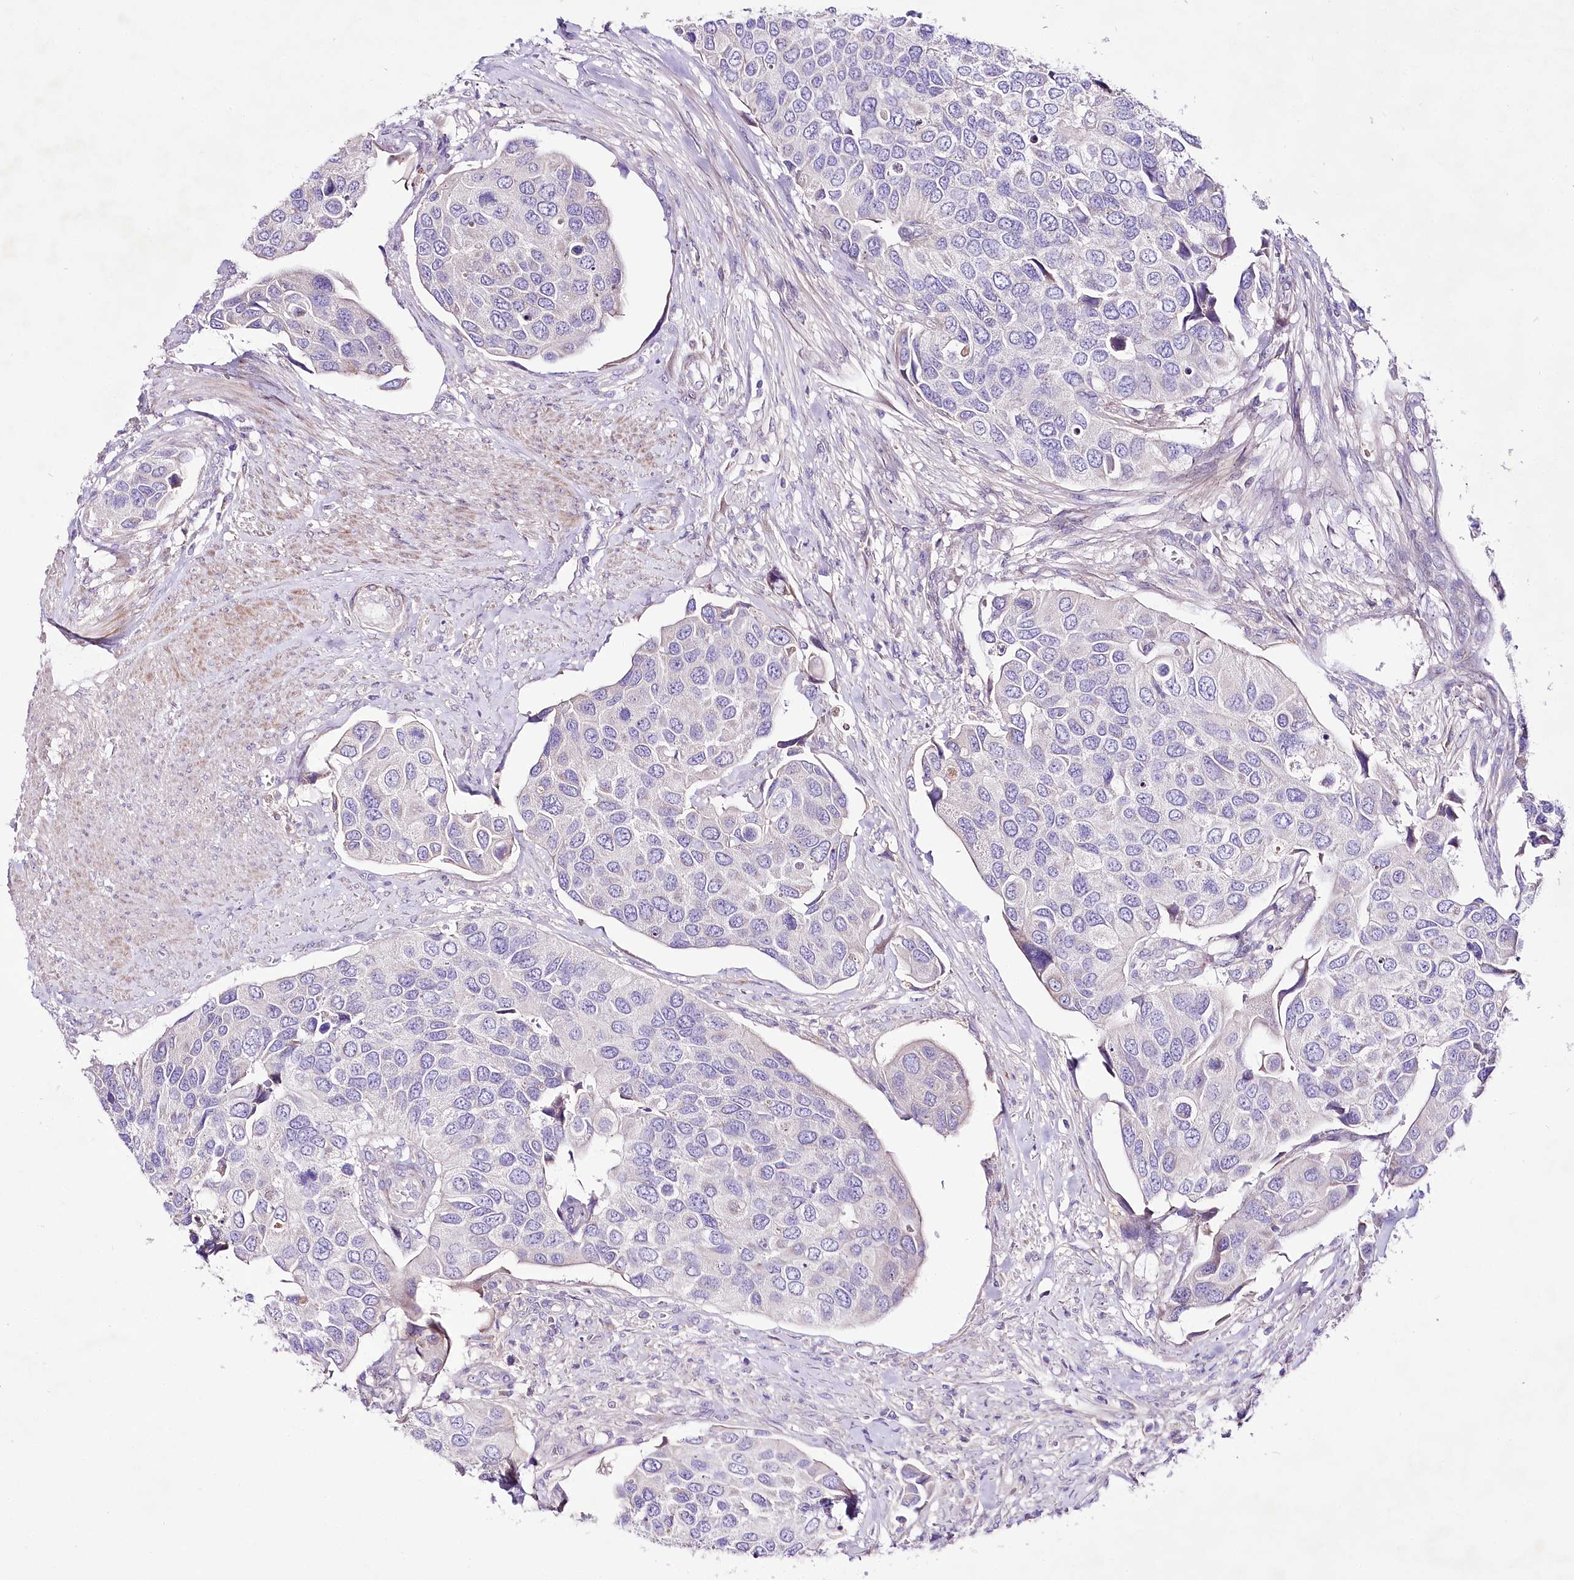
{"staining": {"intensity": "negative", "quantity": "none", "location": "none"}, "tissue": "urothelial cancer", "cell_type": "Tumor cells", "image_type": "cancer", "snomed": [{"axis": "morphology", "description": "Urothelial carcinoma, High grade"}, {"axis": "topography", "description": "Urinary bladder"}], "caption": "DAB (3,3'-diaminobenzidine) immunohistochemical staining of urothelial cancer exhibits no significant staining in tumor cells. (DAB (3,3'-diaminobenzidine) immunohistochemistry (IHC) with hematoxylin counter stain).", "gene": "LRRC14B", "patient": {"sex": "male", "age": 74}}